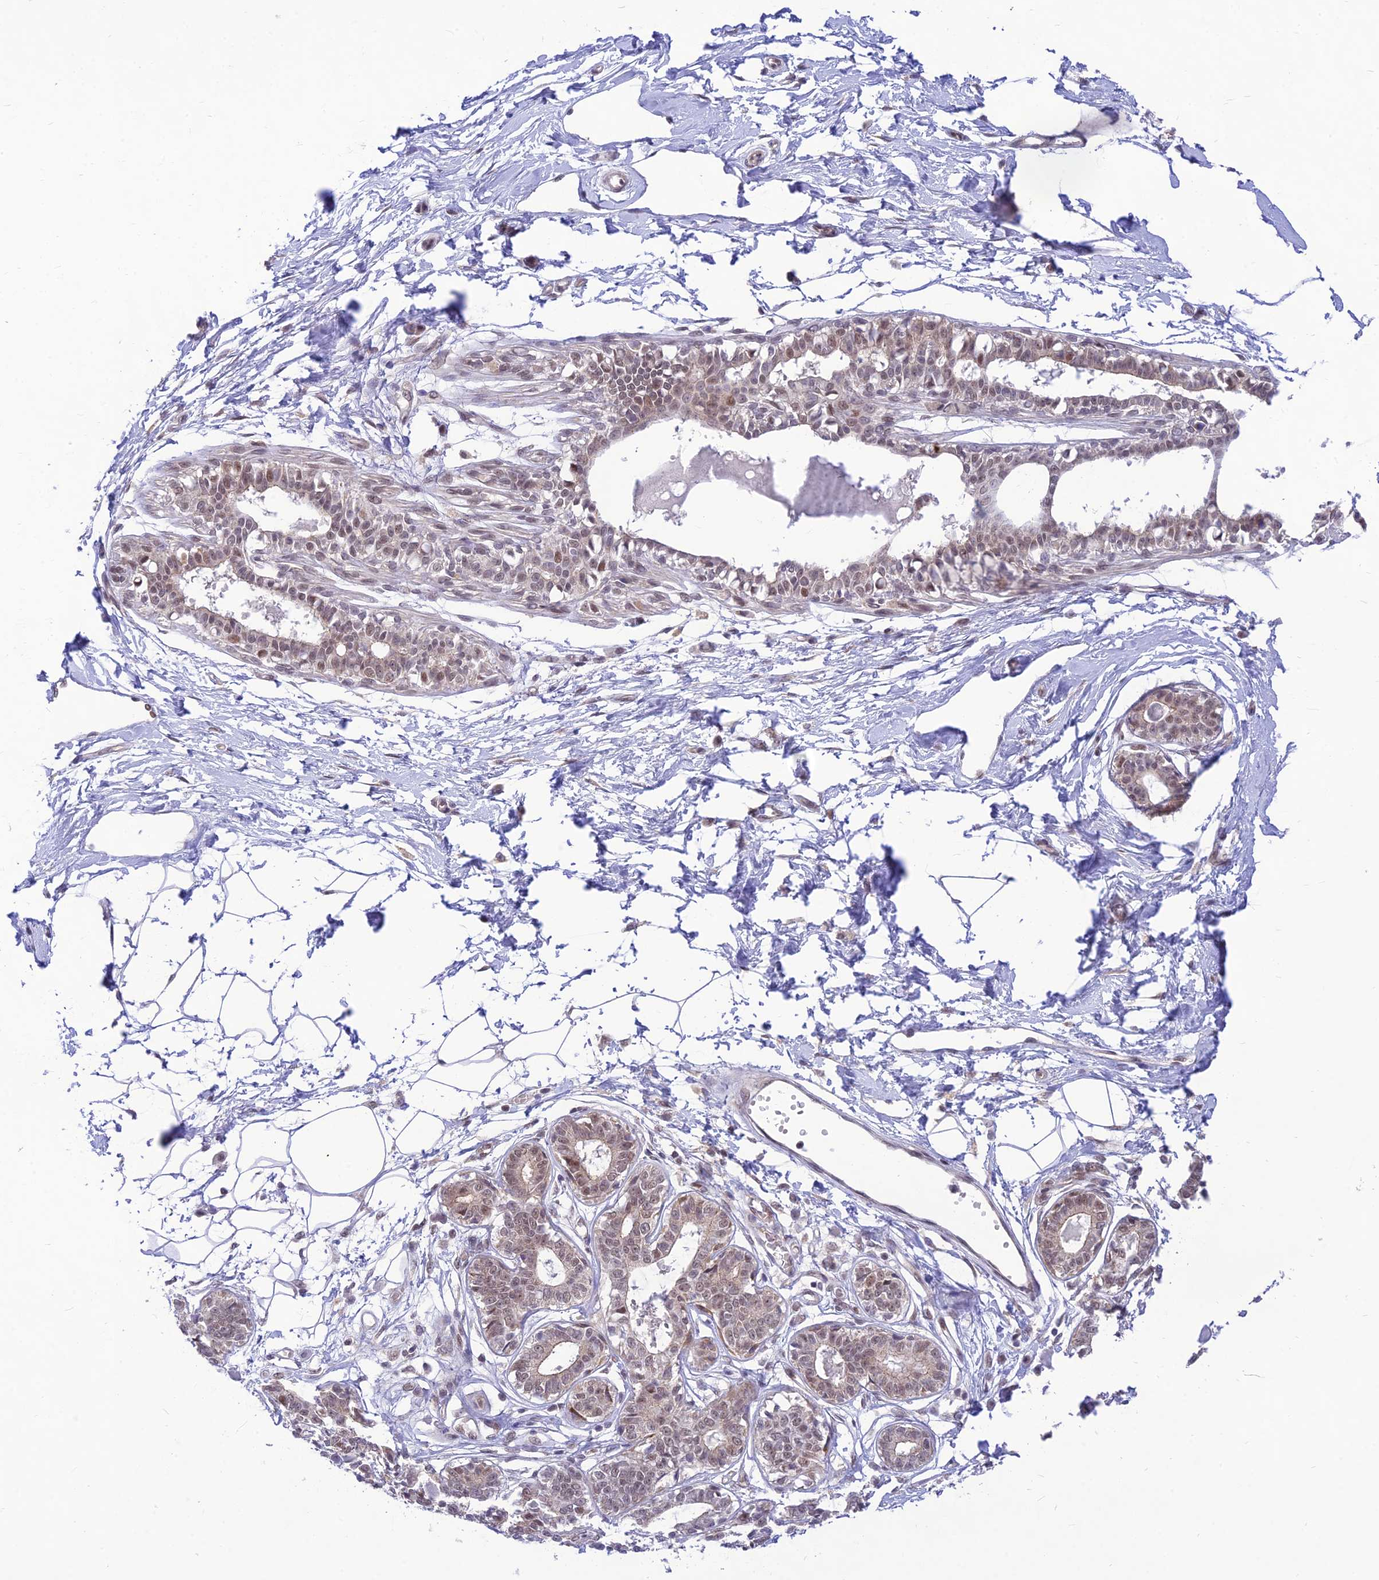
{"staining": {"intensity": "weak", "quantity": ">75%", "location": "nuclear"}, "tissue": "breast", "cell_type": "Adipocytes", "image_type": "normal", "snomed": [{"axis": "morphology", "description": "Normal tissue, NOS"}, {"axis": "topography", "description": "Breast"}], "caption": "Human breast stained with a brown dye exhibits weak nuclear positive staining in approximately >75% of adipocytes.", "gene": "MICOS13", "patient": {"sex": "female", "age": 45}}